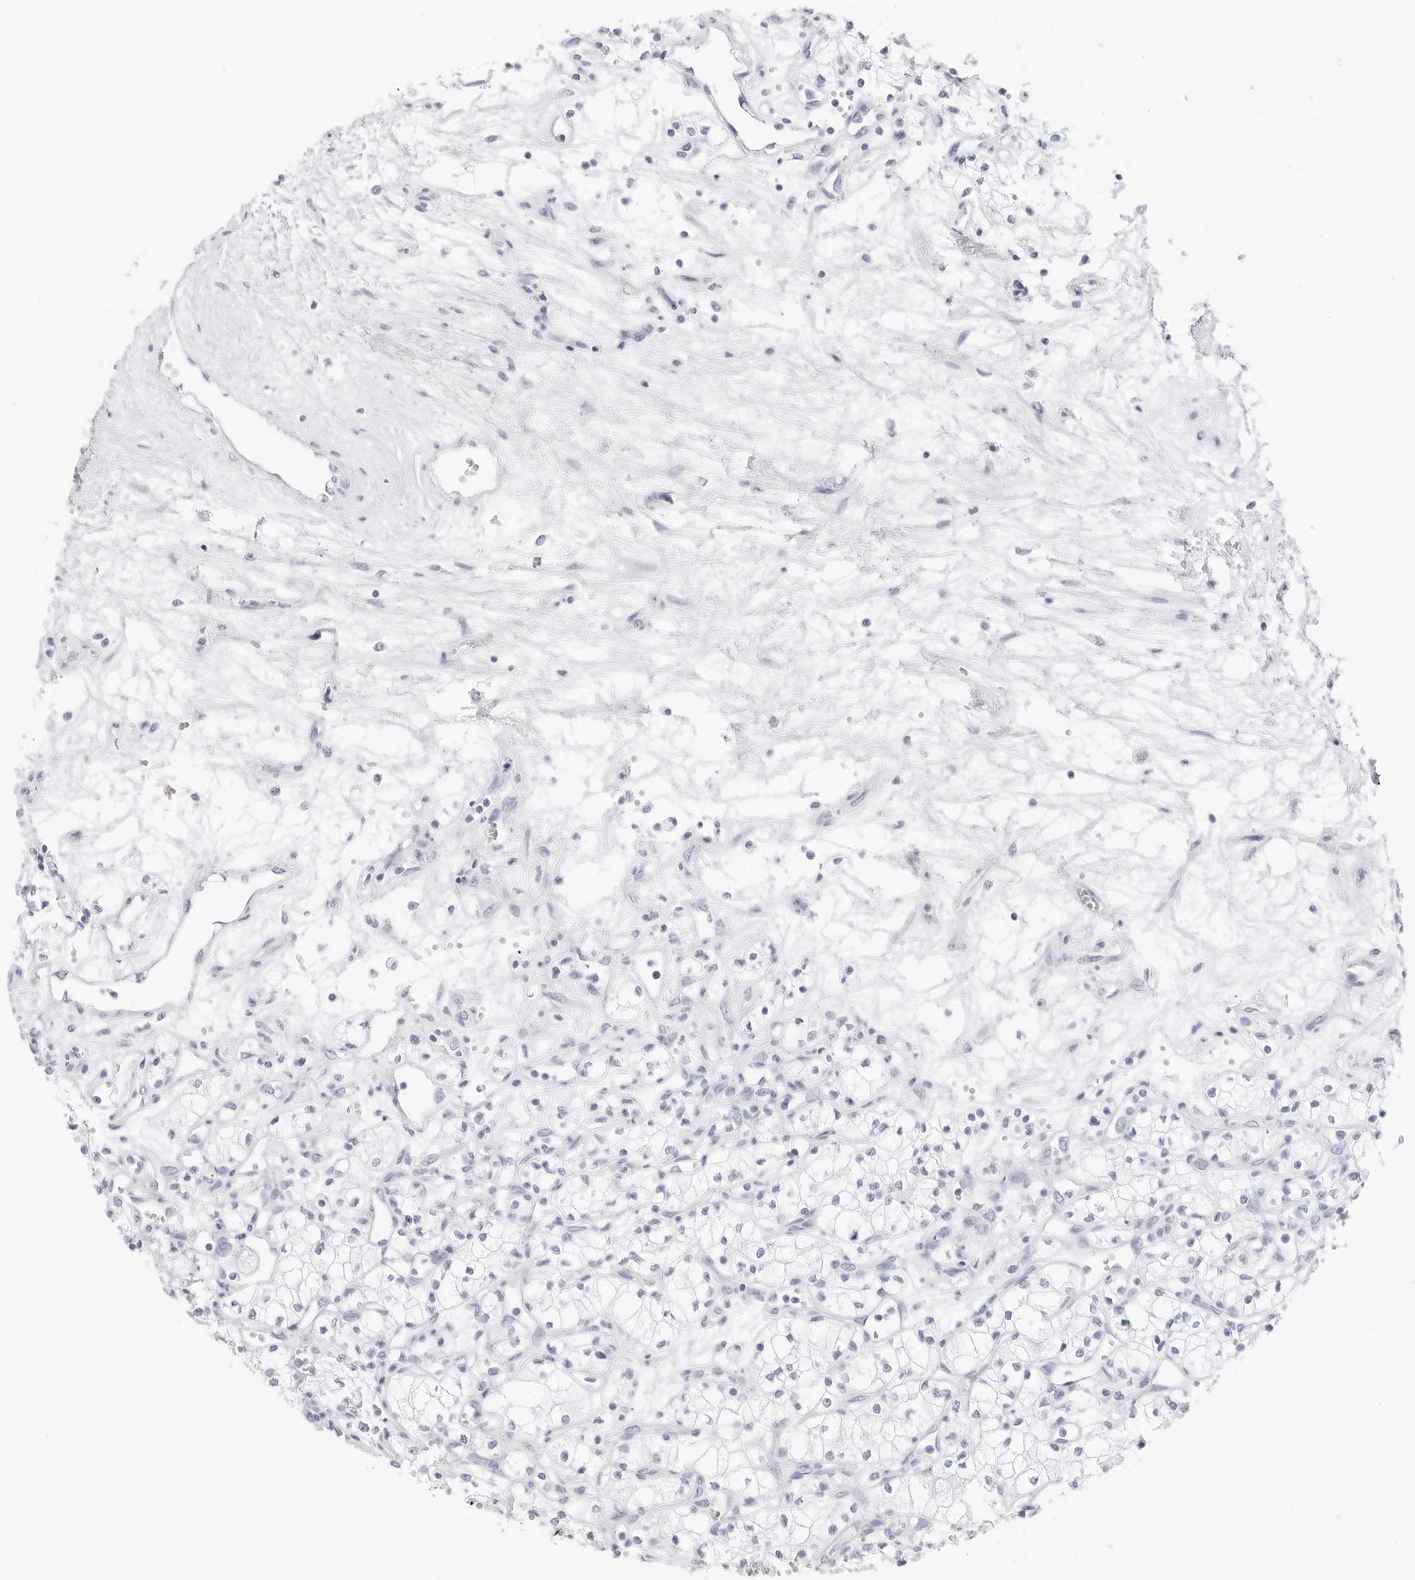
{"staining": {"intensity": "negative", "quantity": "none", "location": "none"}, "tissue": "renal cancer", "cell_type": "Tumor cells", "image_type": "cancer", "snomed": [{"axis": "morphology", "description": "Adenocarcinoma, NOS"}, {"axis": "topography", "description": "Kidney"}], "caption": "Tumor cells show no significant staining in renal cancer (adenocarcinoma).", "gene": "TFF2", "patient": {"sex": "male", "age": 59}}